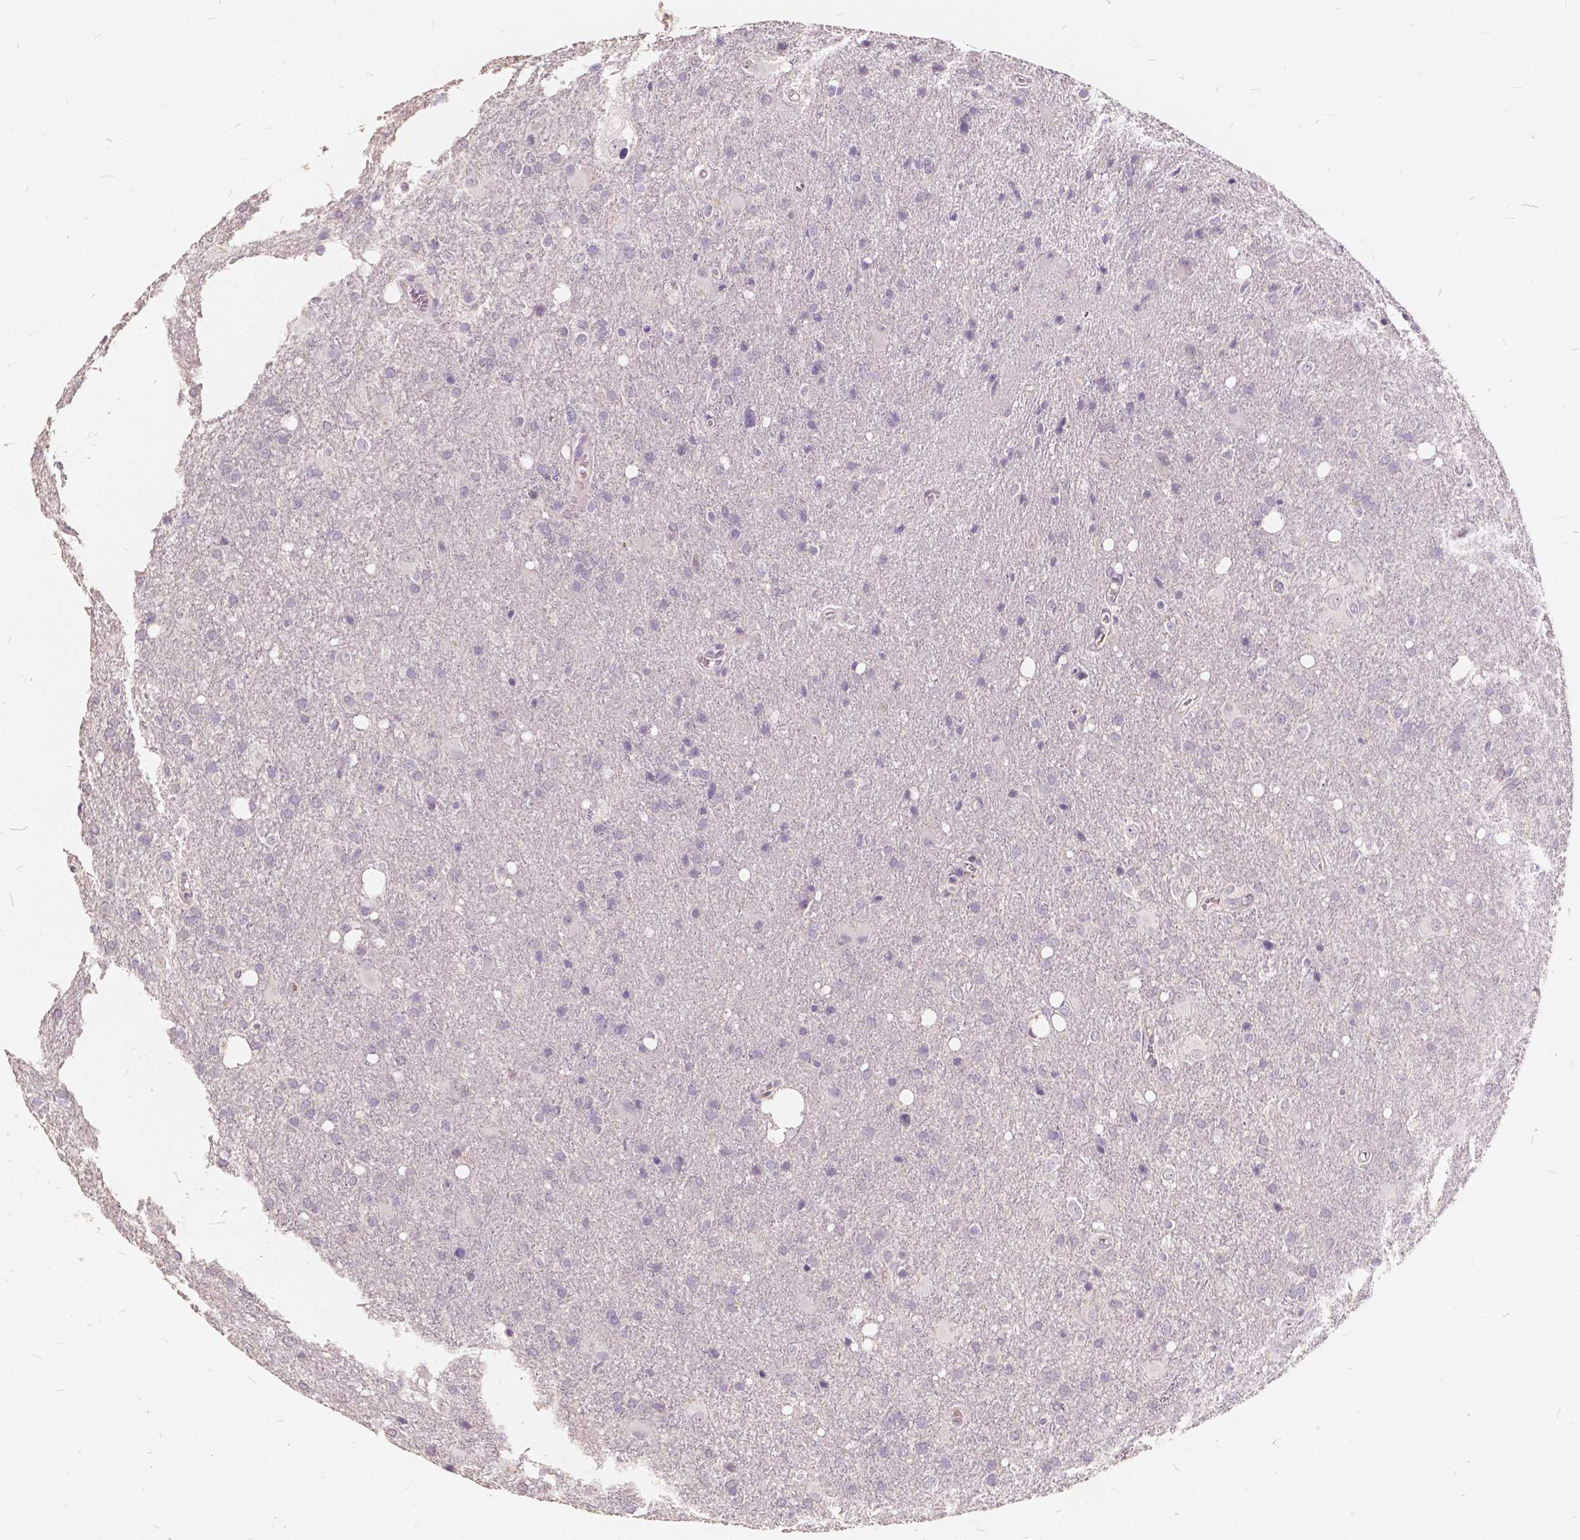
{"staining": {"intensity": "negative", "quantity": "none", "location": "none"}, "tissue": "glioma", "cell_type": "Tumor cells", "image_type": "cancer", "snomed": [{"axis": "morphology", "description": "Glioma, malignant, Low grade"}, {"axis": "topography", "description": "Brain"}], "caption": "Protein analysis of low-grade glioma (malignant) exhibits no significant expression in tumor cells.", "gene": "SLC7A8", "patient": {"sex": "male", "age": 66}}